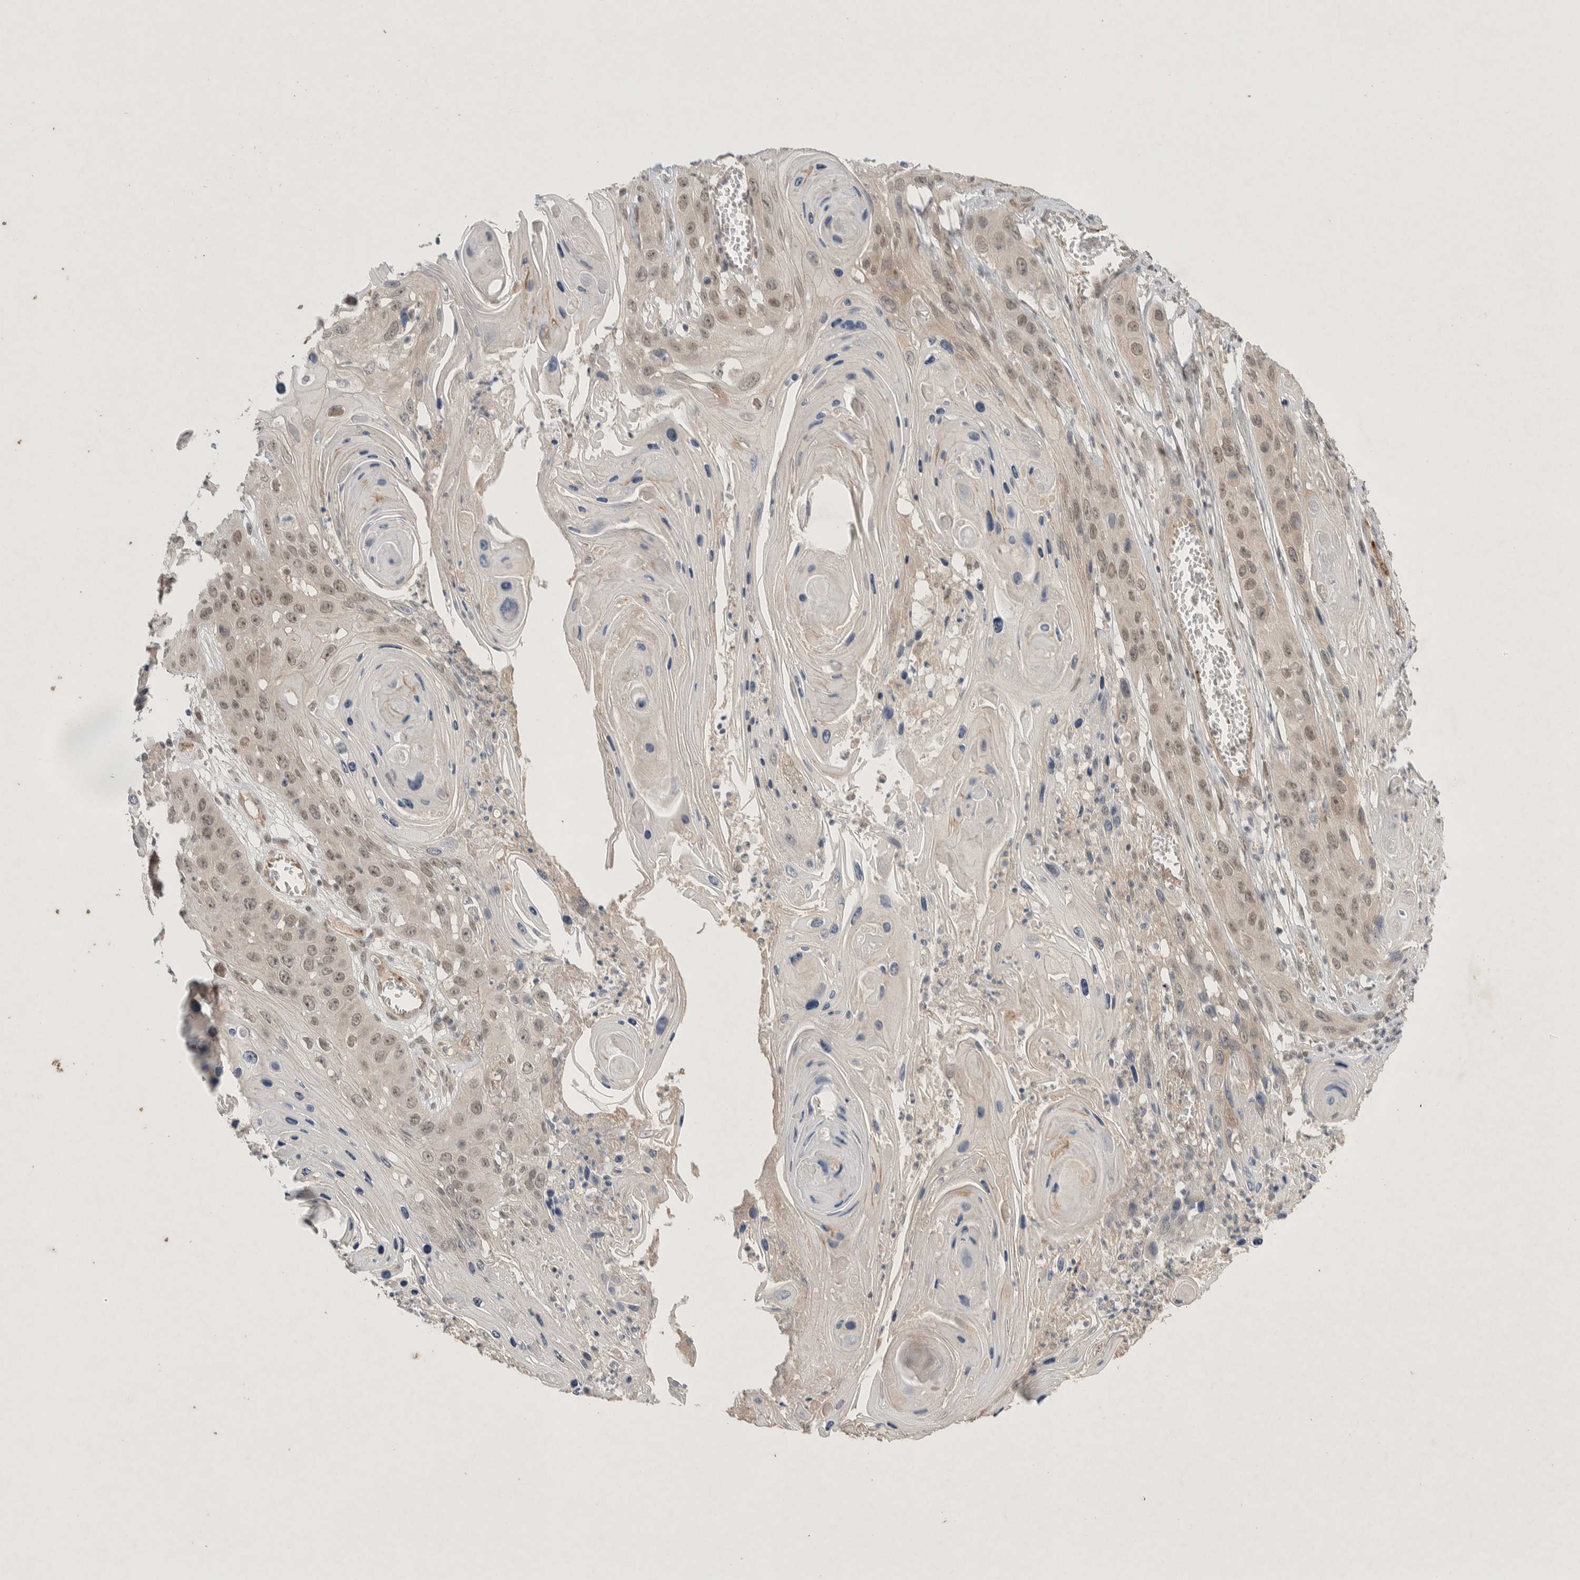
{"staining": {"intensity": "weak", "quantity": ">75%", "location": "nuclear"}, "tissue": "skin cancer", "cell_type": "Tumor cells", "image_type": "cancer", "snomed": [{"axis": "morphology", "description": "Squamous cell carcinoma, NOS"}, {"axis": "topography", "description": "Skin"}], "caption": "A histopathology image of skin squamous cell carcinoma stained for a protein reveals weak nuclear brown staining in tumor cells.", "gene": "ZNF704", "patient": {"sex": "male", "age": 55}}